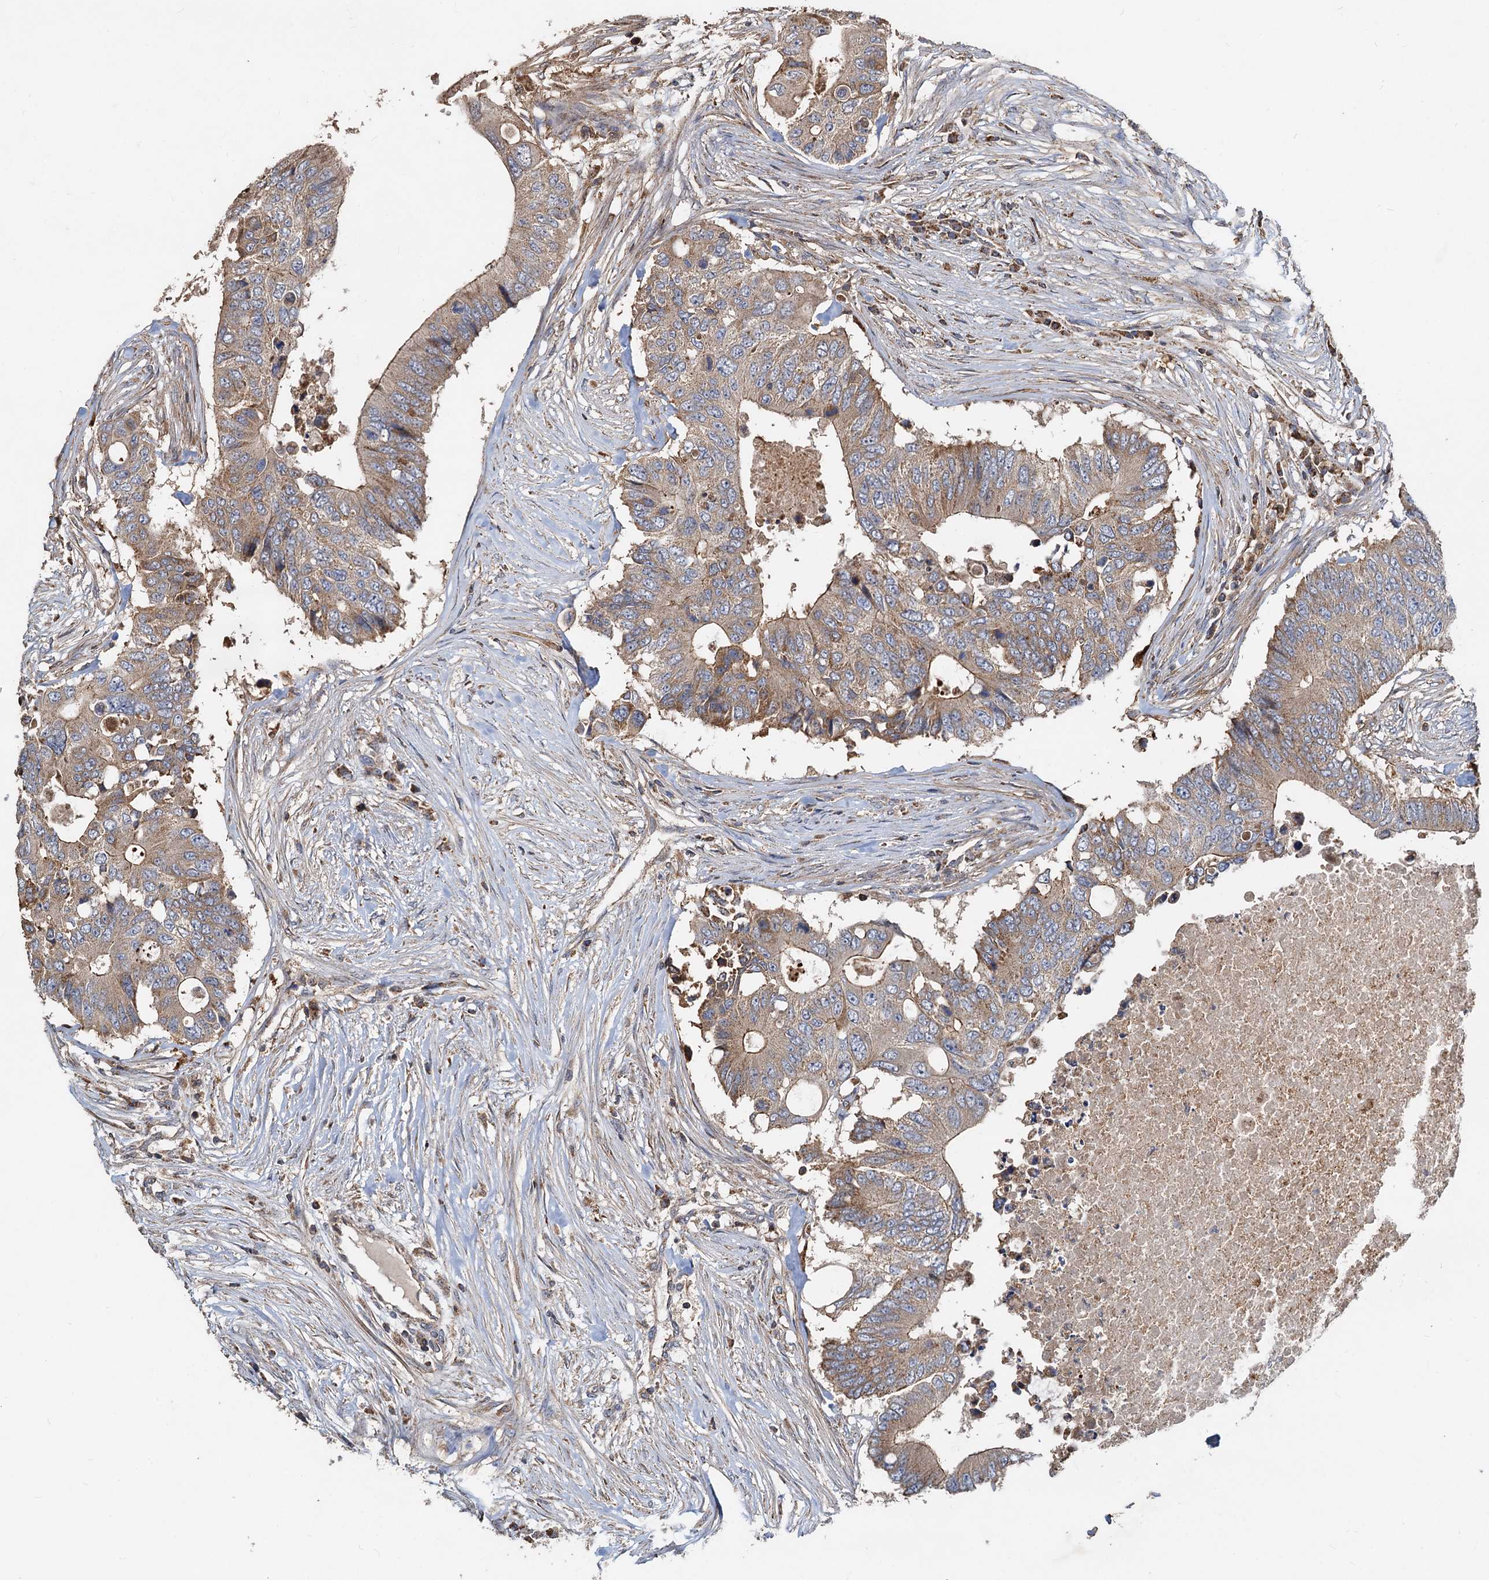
{"staining": {"intensity": "moderate", "quantity": ">75%", "location": "cytoplasmic/membranous"}, "tissue": "colorectal cancer", "cell_type": "Tumor cells", "image_type": "cancer", "snomed": [{"axis": "morphology", "description": "Adenocarcinoma, NOS"}, {"axis": "topography", "description": "Colon"}], "caption": "Immunohistochemical staining of human colorectal adenocarcinoma exhibits moderate cytoplasmic/membranous protein positivity in approximately >75% of tumor cells.", "gene": "SDS", "patient": {"sex": "male", "age": 71}}